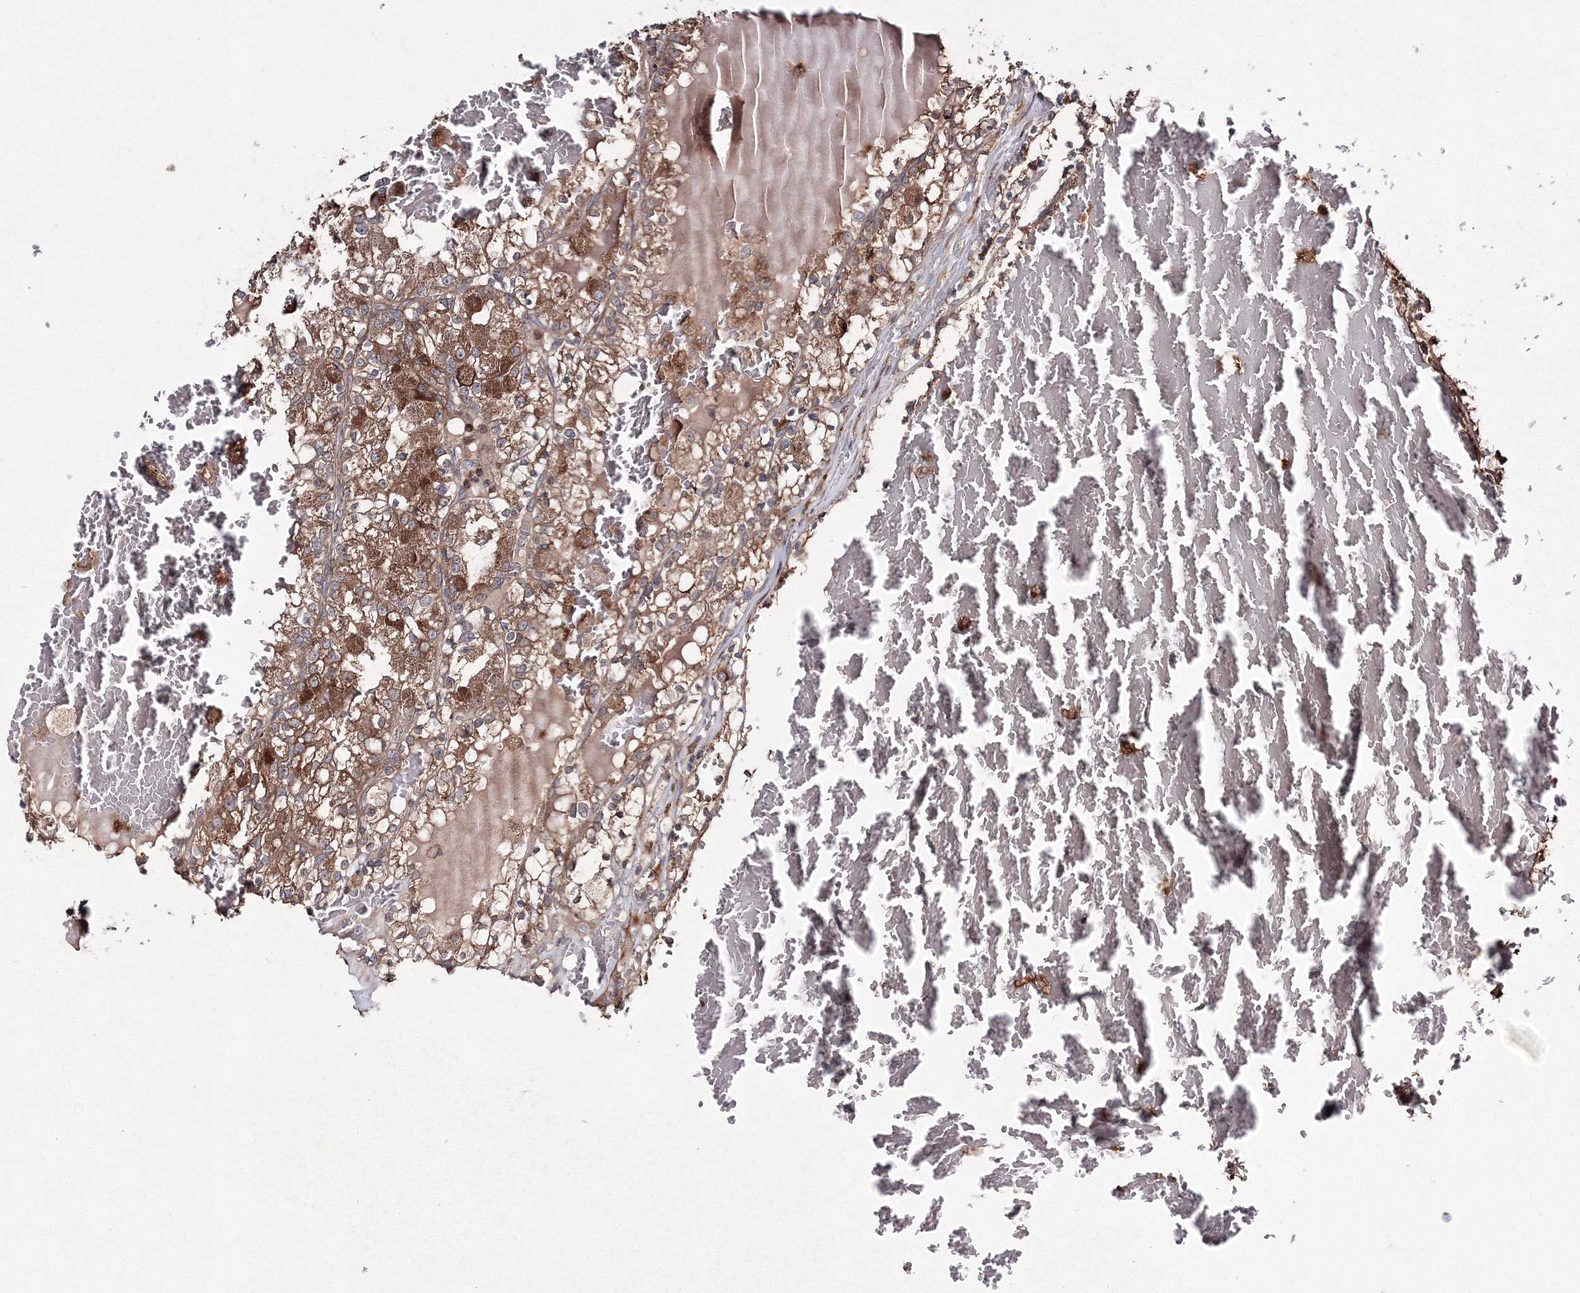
{"staining": {"intensity": "moderate", "quantity": ">75%", "location": "cytoplasmic/membranous"}, "tissue": "renal cancer", "cell_type": "Tumor cells", "image_type": "cancer", "snomed": [{"axis": "morphology", "description": "Adenocarcinoma, NOS"}, {"axis": "topography", "description": "Kidney"}], "caption": "Tumor cells exhibit medium levels of moderate cytoplasmic/membranous expression in about >75% of cells in human adenocarcinoma (renal). Using DAB (3,3'-diaminobenzidine) (brown) and hematoxylin (blue) stains, captured at high magnification using brightfield microscopy.", "gene": "DDO", "patient": {"sex": "female", "age": 56}}